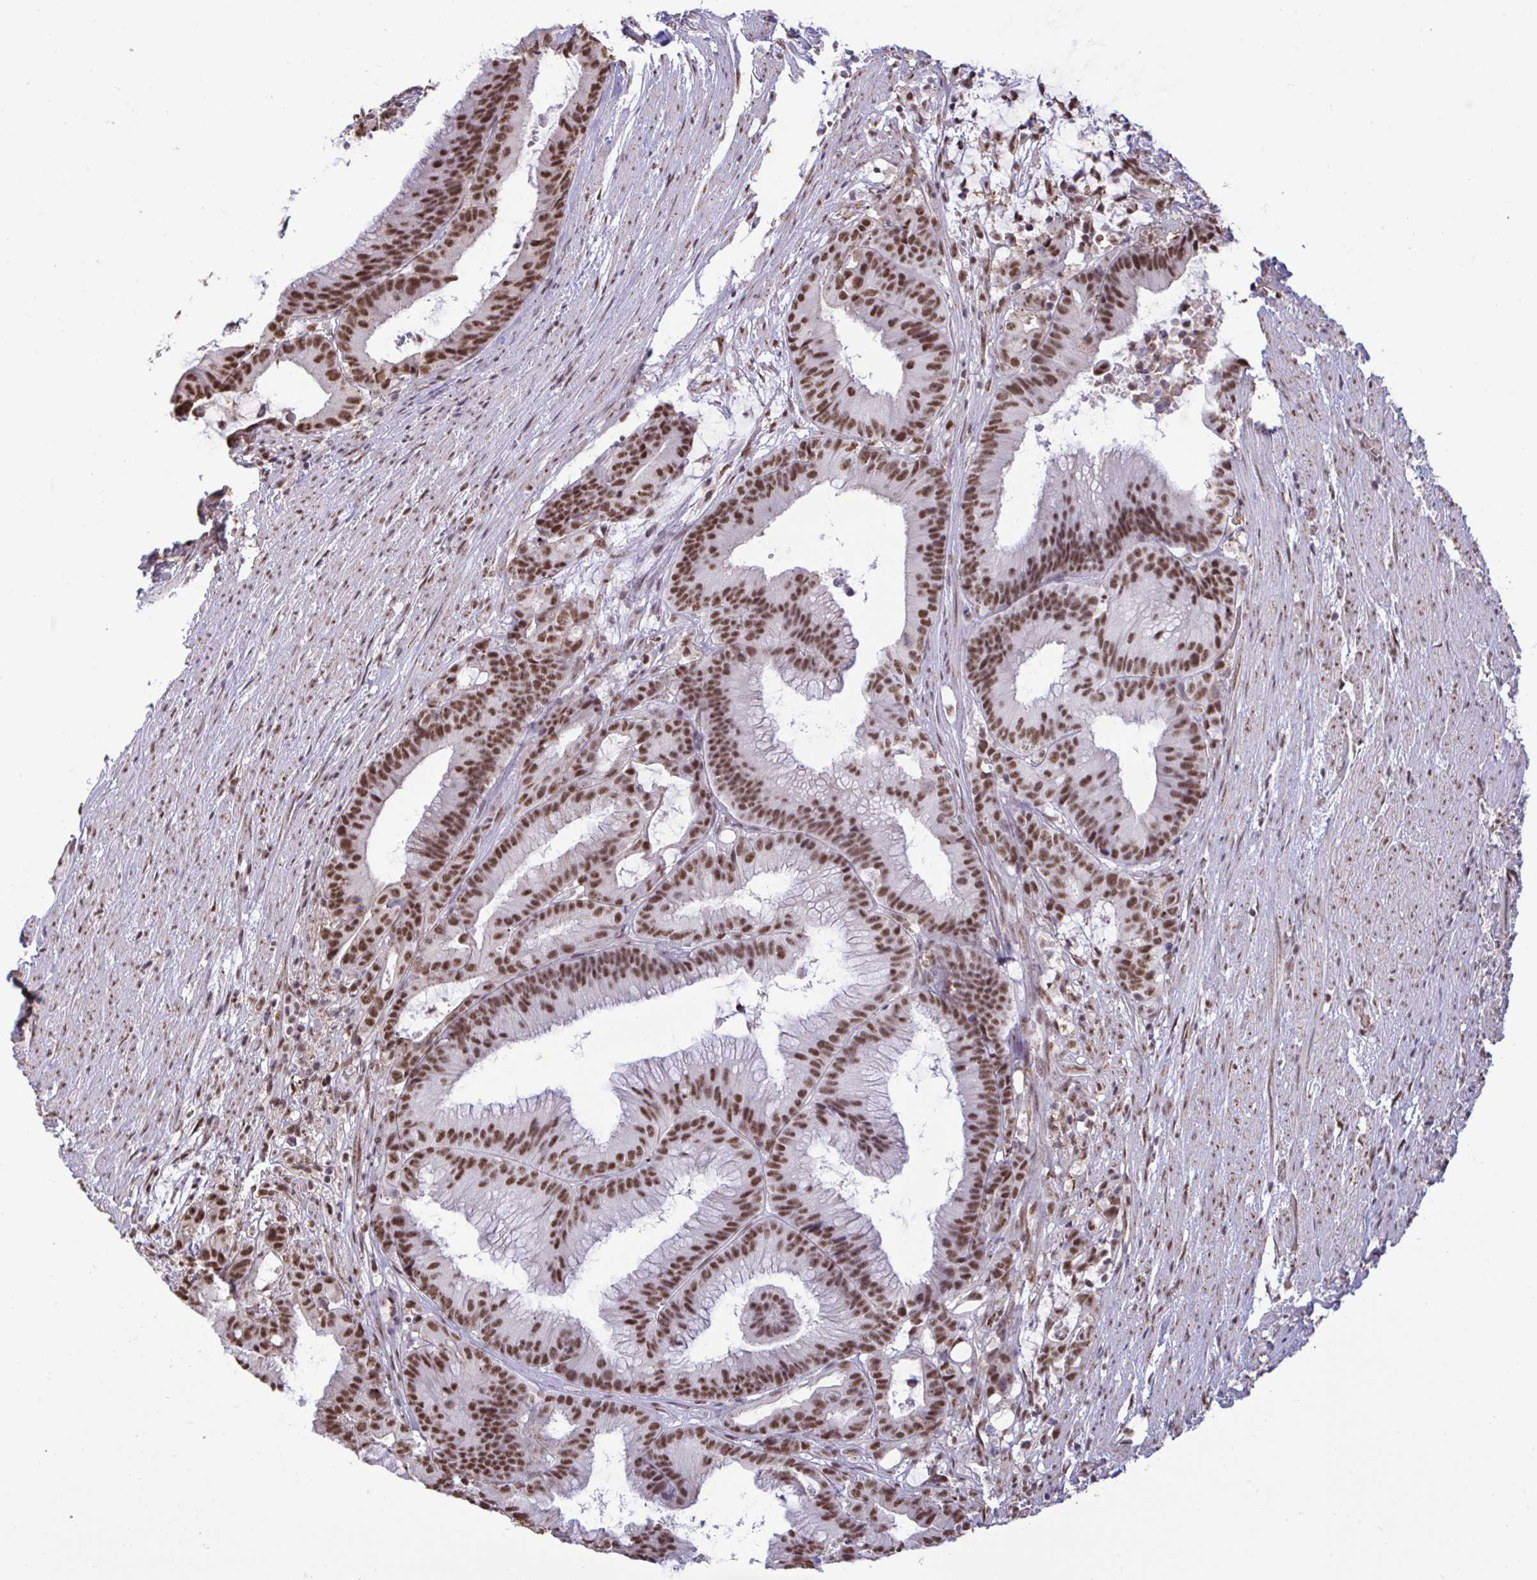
{"staining": {"intensity": "moderate", "quantity": ">75%", "location": "nuclear"}, "tissue": "colorectal cancer", "cell_type": "Tumor cells", "image_type": "cancer", "snomed": [{"axis": "morphology", "description": "Adenocarcinoma, NOS"}, {"axis": "topography", "description": "Colon"}], "caption": "A high-resolution micrograph shows immunohistochemistry staining of colorectal adenocarcinoma, which exhibits moderate nuclear staining in approximately >75% of tumor cells. The protein is shown in brown color, while the nuclei are stained blue.", "gene": "PUF60", "patient": {"sex": "female", "age": 78}}